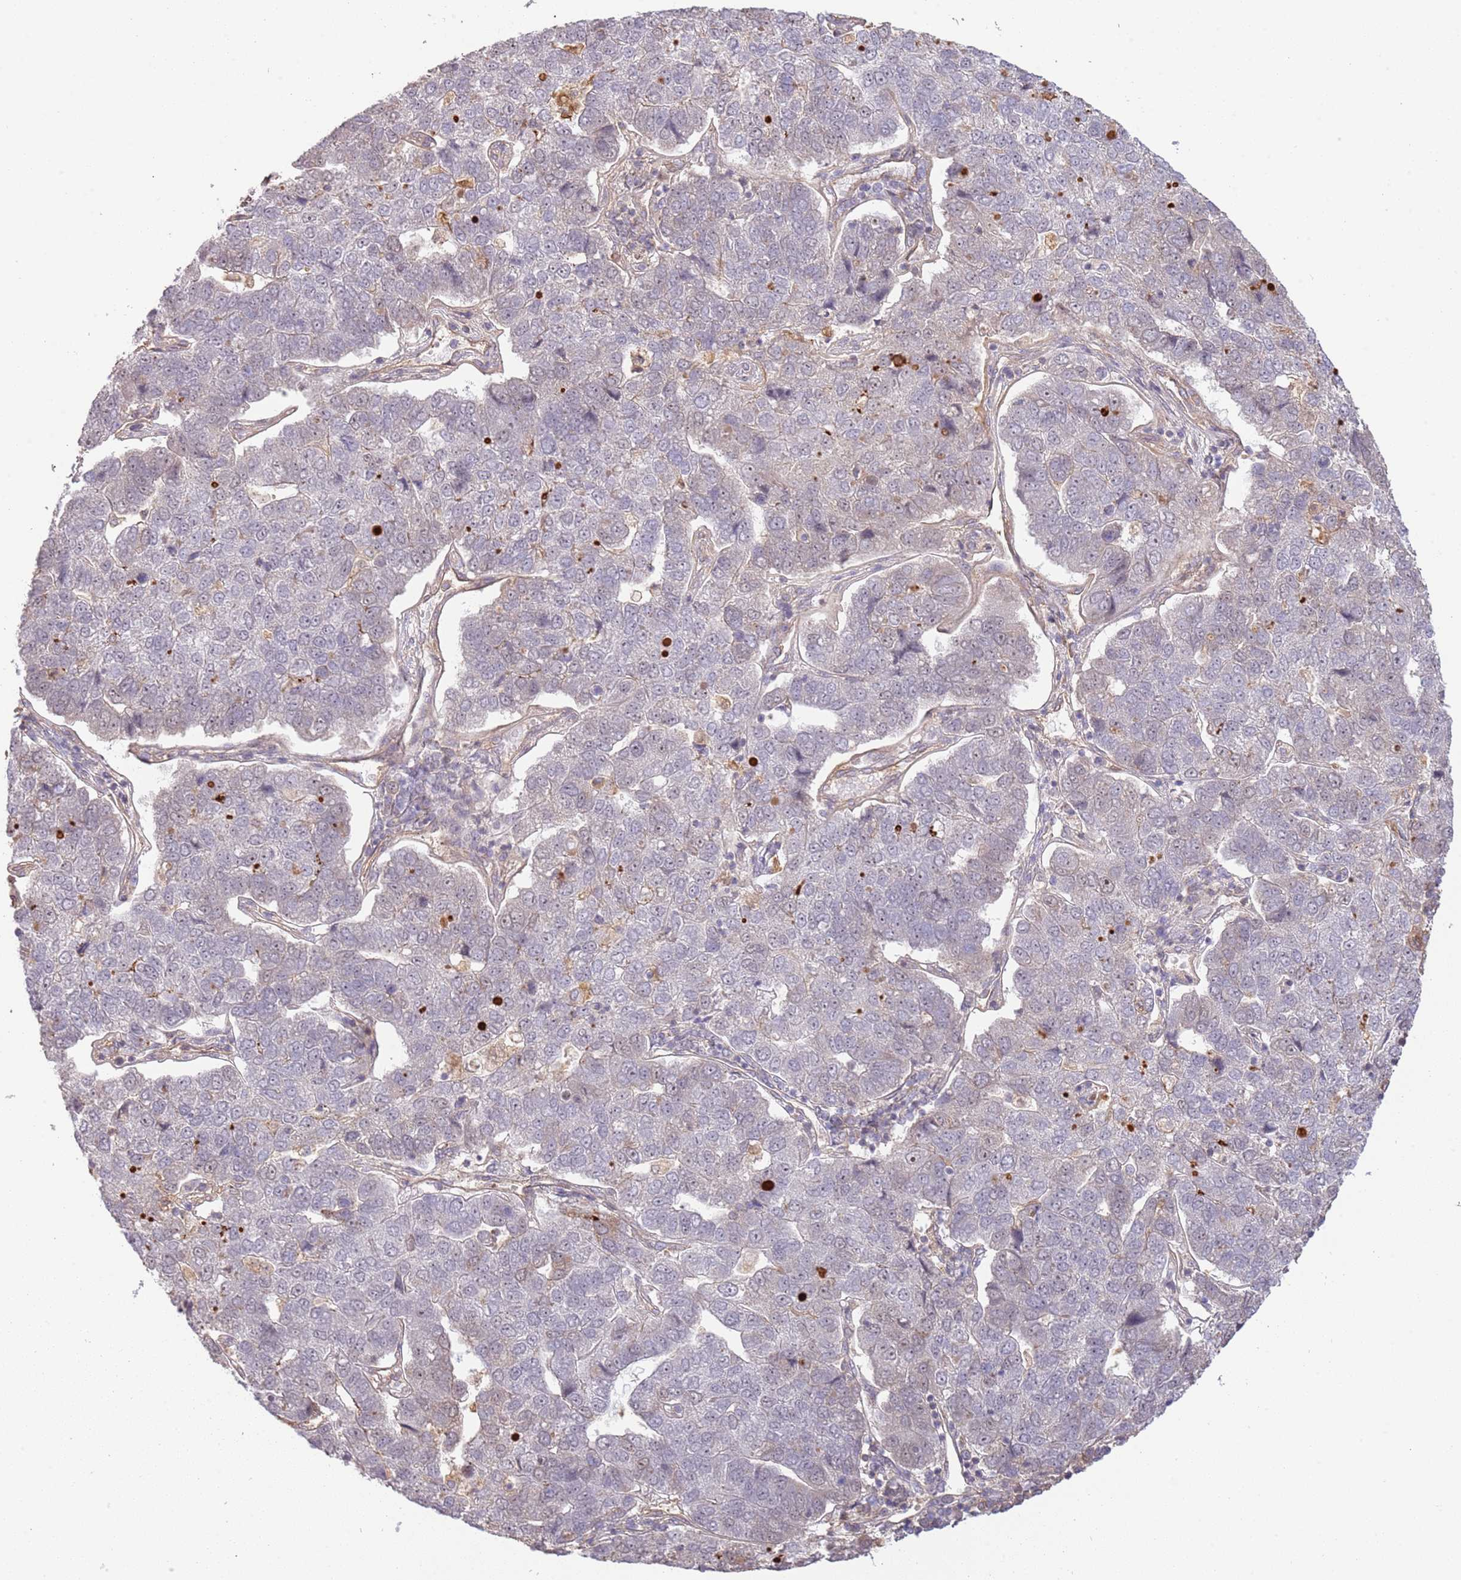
{"staining": {"intensity": "negative", "quantity": "none", "location": "none"}, "tissue": "pancreatic cancer", "cell_type": "Tumor cells", "image_type": "cancer", "snomed": [{"axis": "morphology", "description": "Adenocarcinoma, NOS"}, {"axis": "topography", "description": "Pancreas"}], "caption": "Tumor cells show no significant protein positivity in pancreatic cancer.", "gene": "SURF2", "patient": {"sex": "female", "age": 61}}